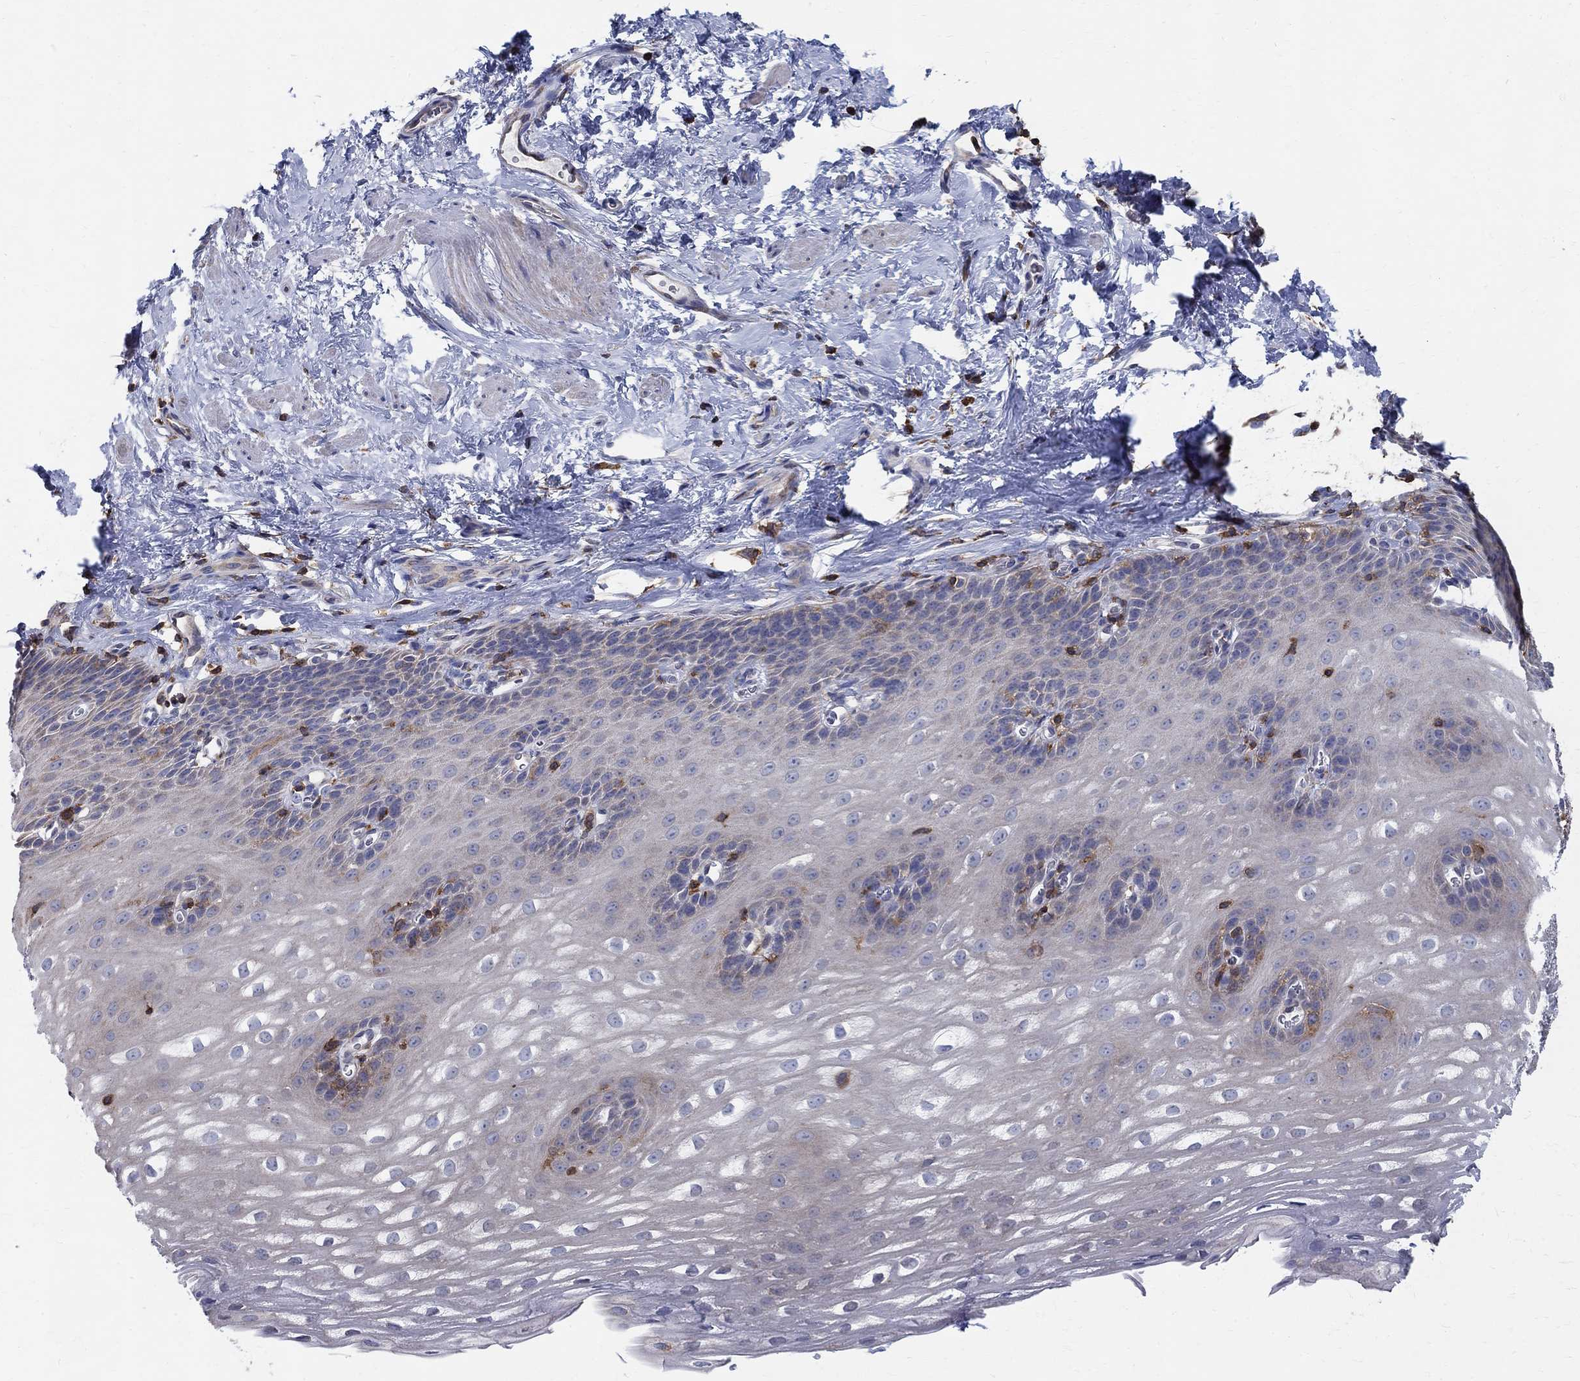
{"staining": {"intensity": "weak", "quantity": "25%-75%", "location": "cytoplasmic/membranous"}, "tissue": "esophagus", "cell_type": "Squamous epithelial cells", "image_type": "normal", "snomed": [{"axis": "morphology", "description": "Normal tissue, NOS"}, {"axis": "topography", "description": "Esophagus"}], "caption": "Esophagus stained with DAB immunohistochemistry (IHC) exhibits low levels of weak cytoplasmic/membranous positivity in approximately 25%-75% of squamous epithelial cells. (DAB (3,3'-diaminobenzidine) = brown stain, brightfield microscopy at high magnification).", "gene": "AGAP2", "patient": {"sex": "male", "age": 64}}